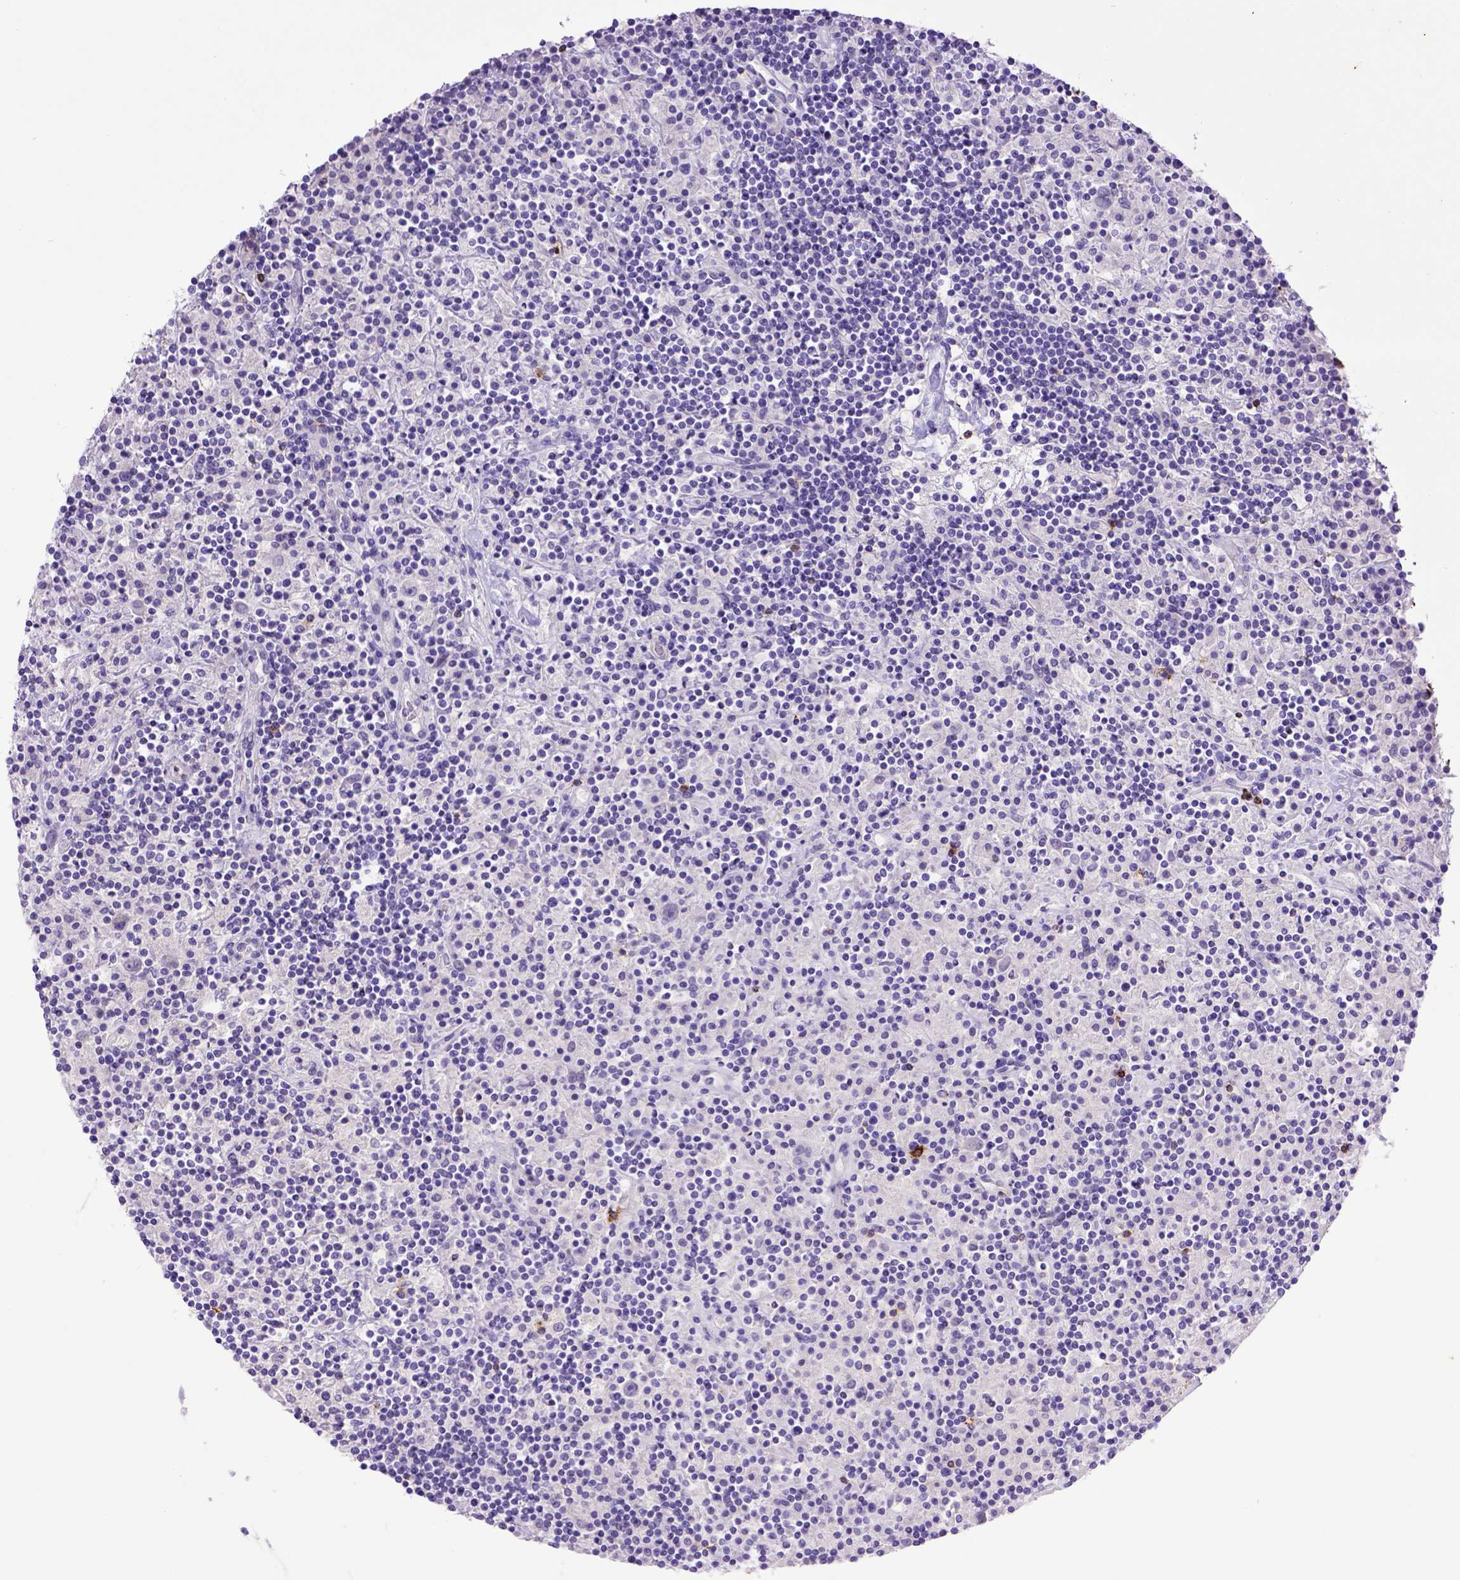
{"staining": {"intensity": "negative", "quantity": "none", "location": "none"}, "tissue": "lymphoma", "cell_type": "Tumor cells", "image_type": "cancer", "snomed": [{"axis": "morphology", "description": "Hodgkin's disease, NOS"}, {"axis": "topography", "description": "Lymph node"}], "caption": "This image is of Hodgkin's disease stained with IHC to label a protein in brown with the nuclei are counter-stained blue. There is no staining in tumor cells.", "gene": "B3GAT1", "patient": {"sex": "male", "age": 70}}